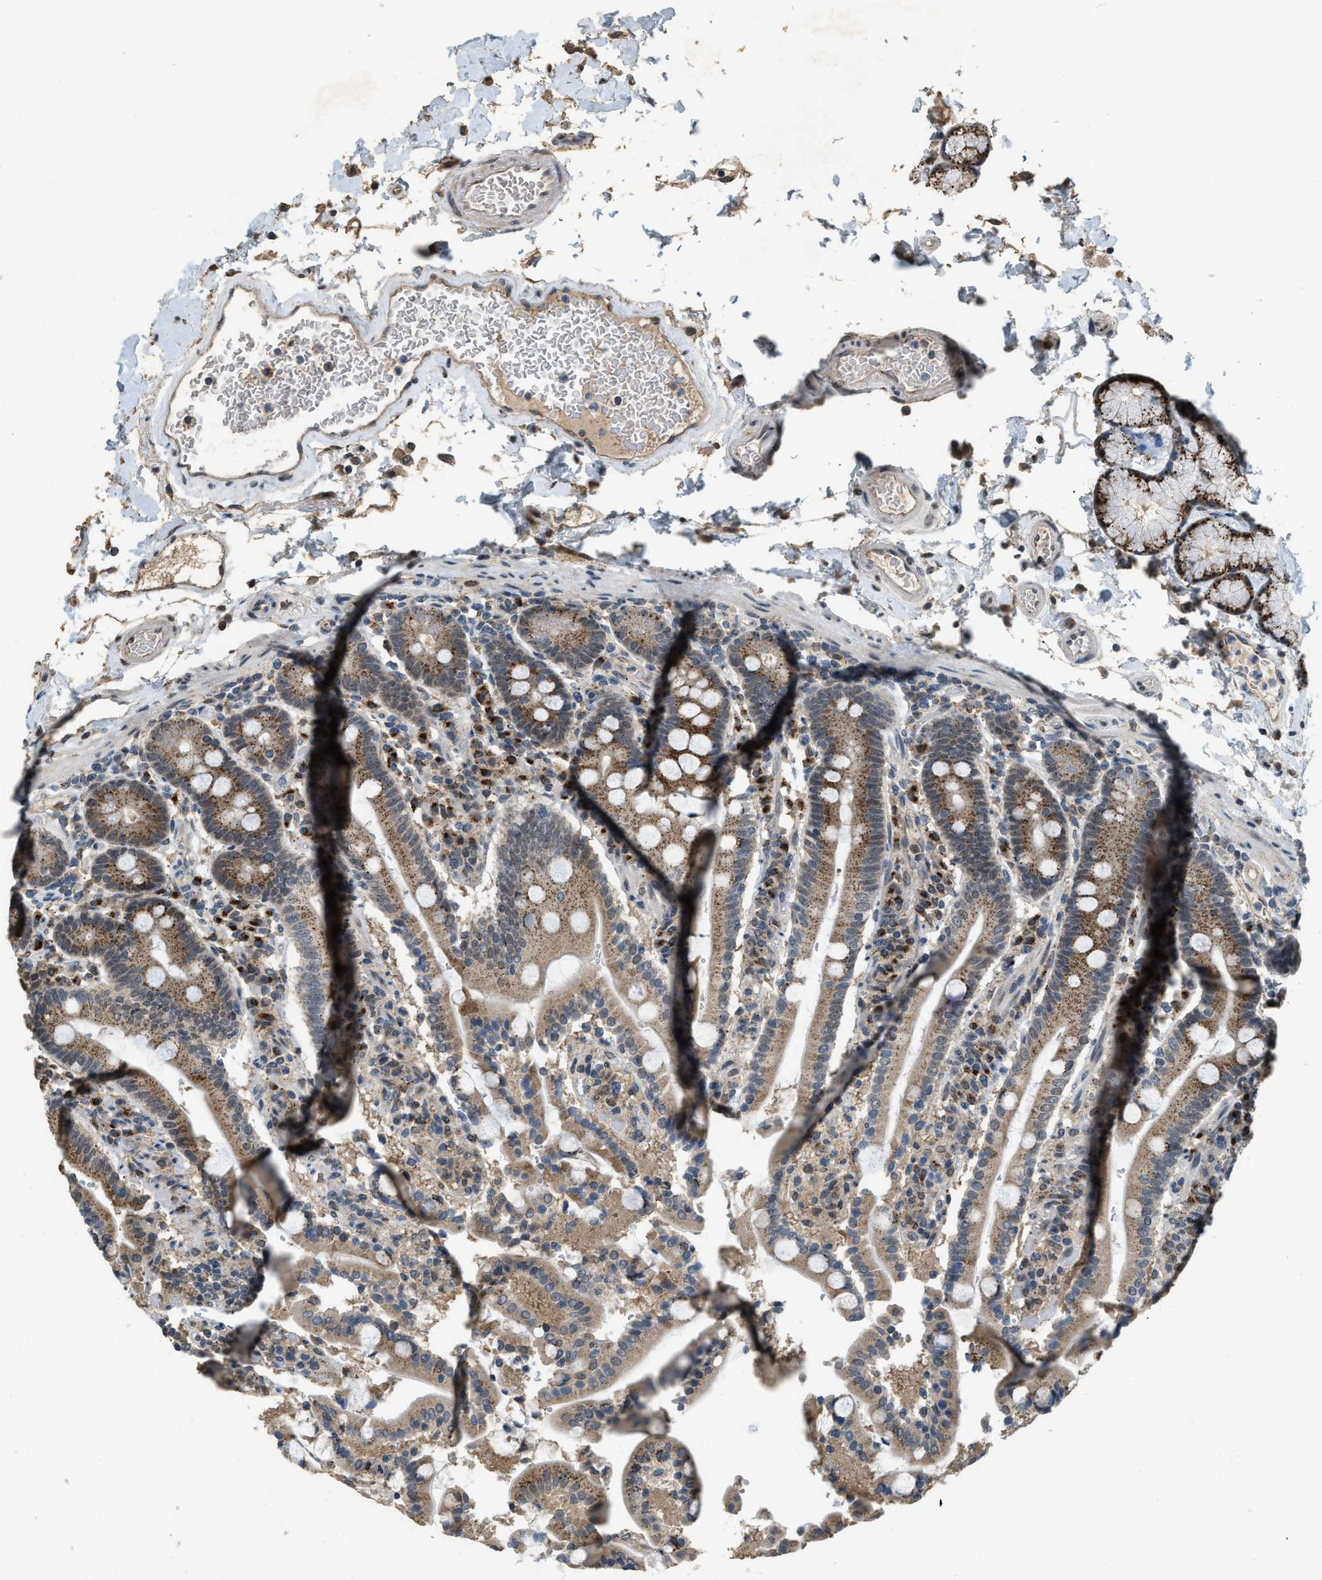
{"staining": {"intensity": "moderate", "quantity": ">75%", "location": "cytoplasmic/membranous"}, "tissue": "duodenum", "cell_type": "Glandular cells", "image_type": "normal", "snomed": [{"axis": "morphology", "description": "Normal tissue, NOS"}, {"axis": "topography", "description": "Small intestine, NOS"}], "caption": "This image demonstrates immunohistochemistry (IHC) staining of normal duodenum, with medium moderate cytoplasmic/membranous expression in about >75% of glandular cells.", "gene": "IPO7", "patient": {"sex": "female", "age": 71}}